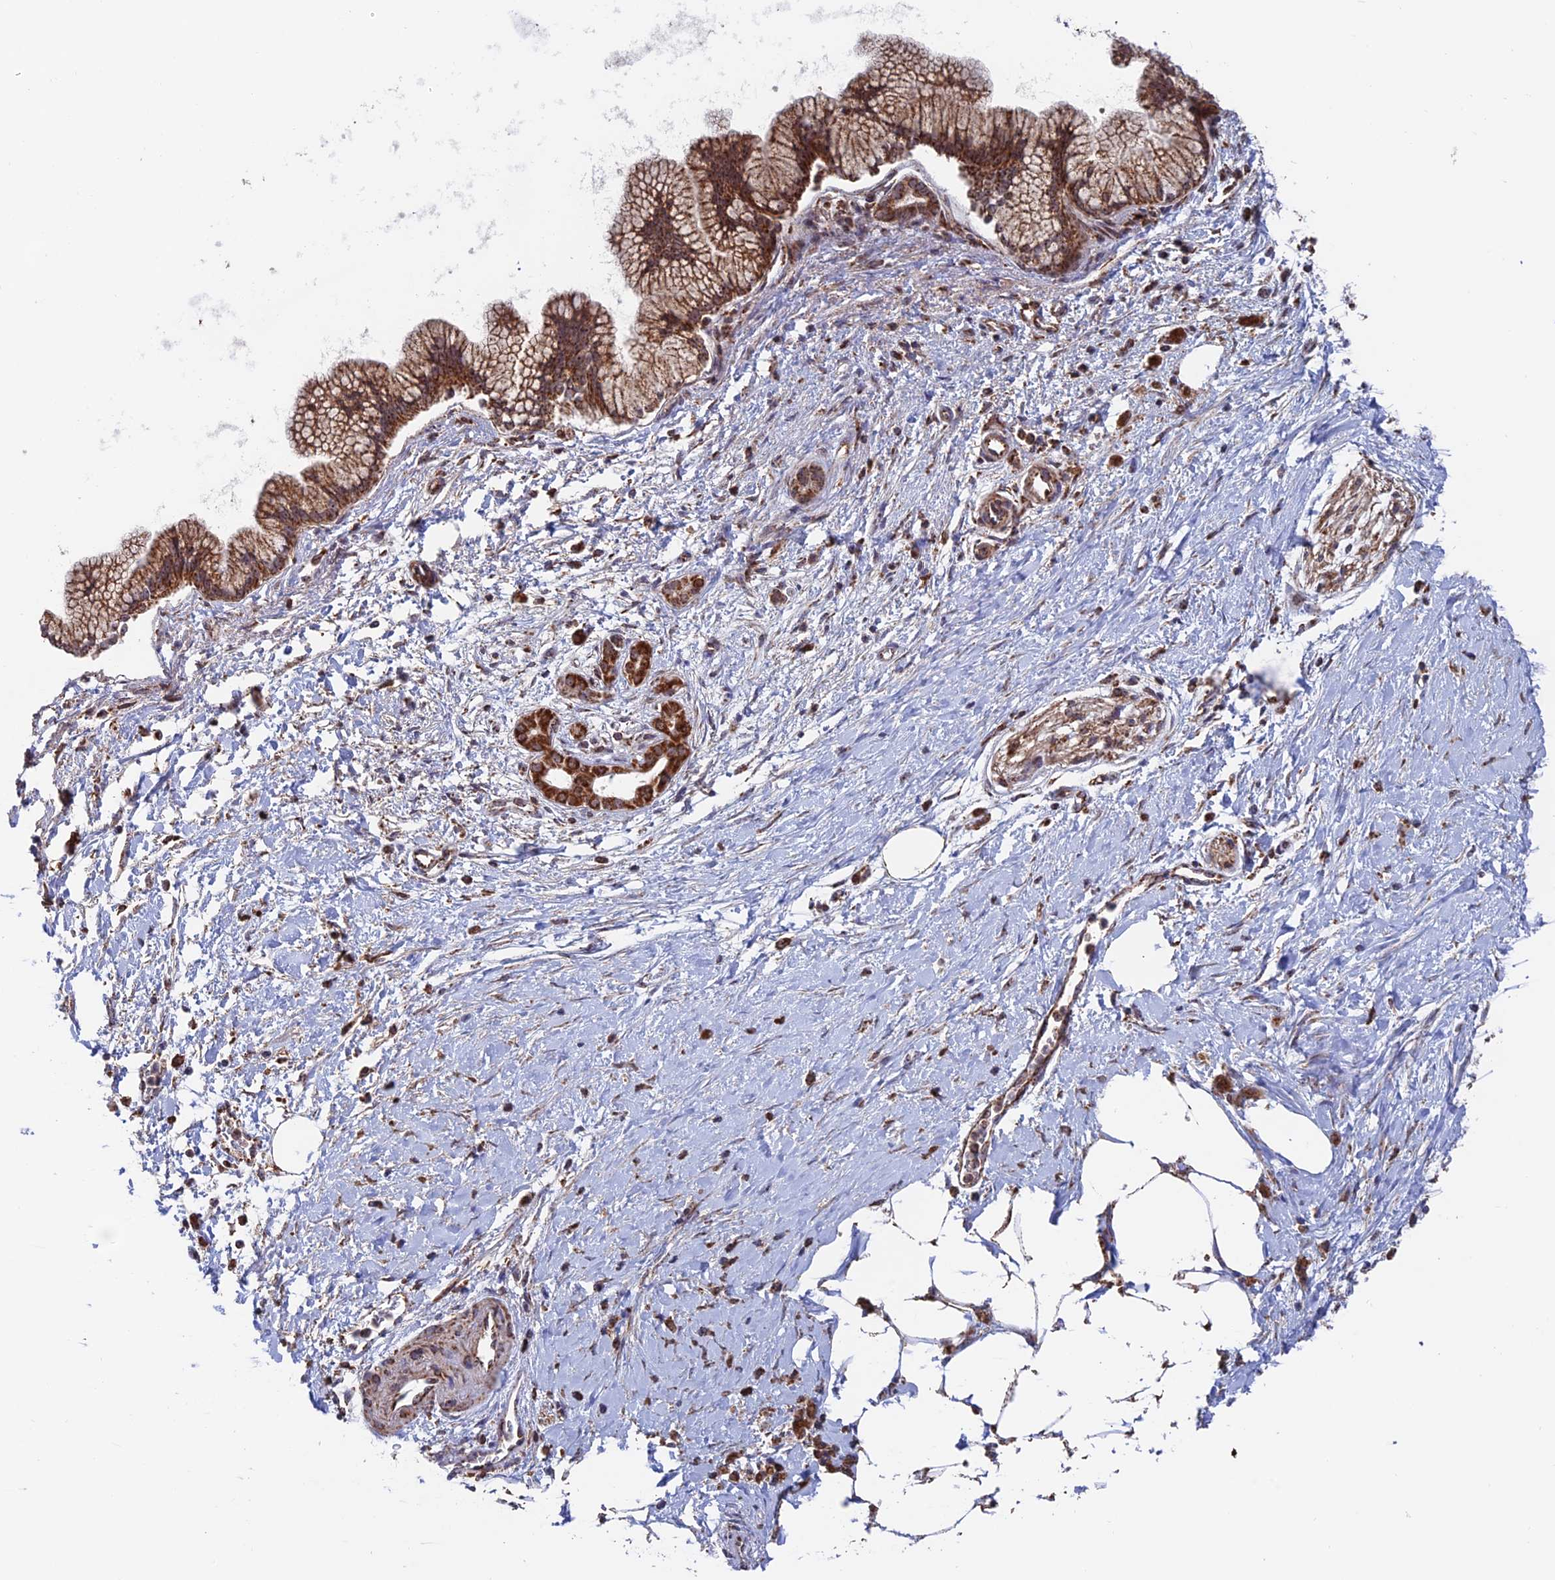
{"staining": {"intensity": "strong", "quantity": ">75%", "location": "cytoplasmic/membranous"}, "tissue": "pancreatic cancer", "cell_type": "Tumor cells", "image_type": "cancer", "snomed": [{"axis": "morphology", "description": "Adenocarcinoma, NOS"}, {"axis": "topography", "description": "Pancreas"}], "caption": "A histopathology image of human pancreatic adenocarcinoma stained for a protein reveals strong cytoplasmic/membranous brown staining in tumor cells.", "gene": "DTYMK", "patient": {"sex": "male", "age": 58}}